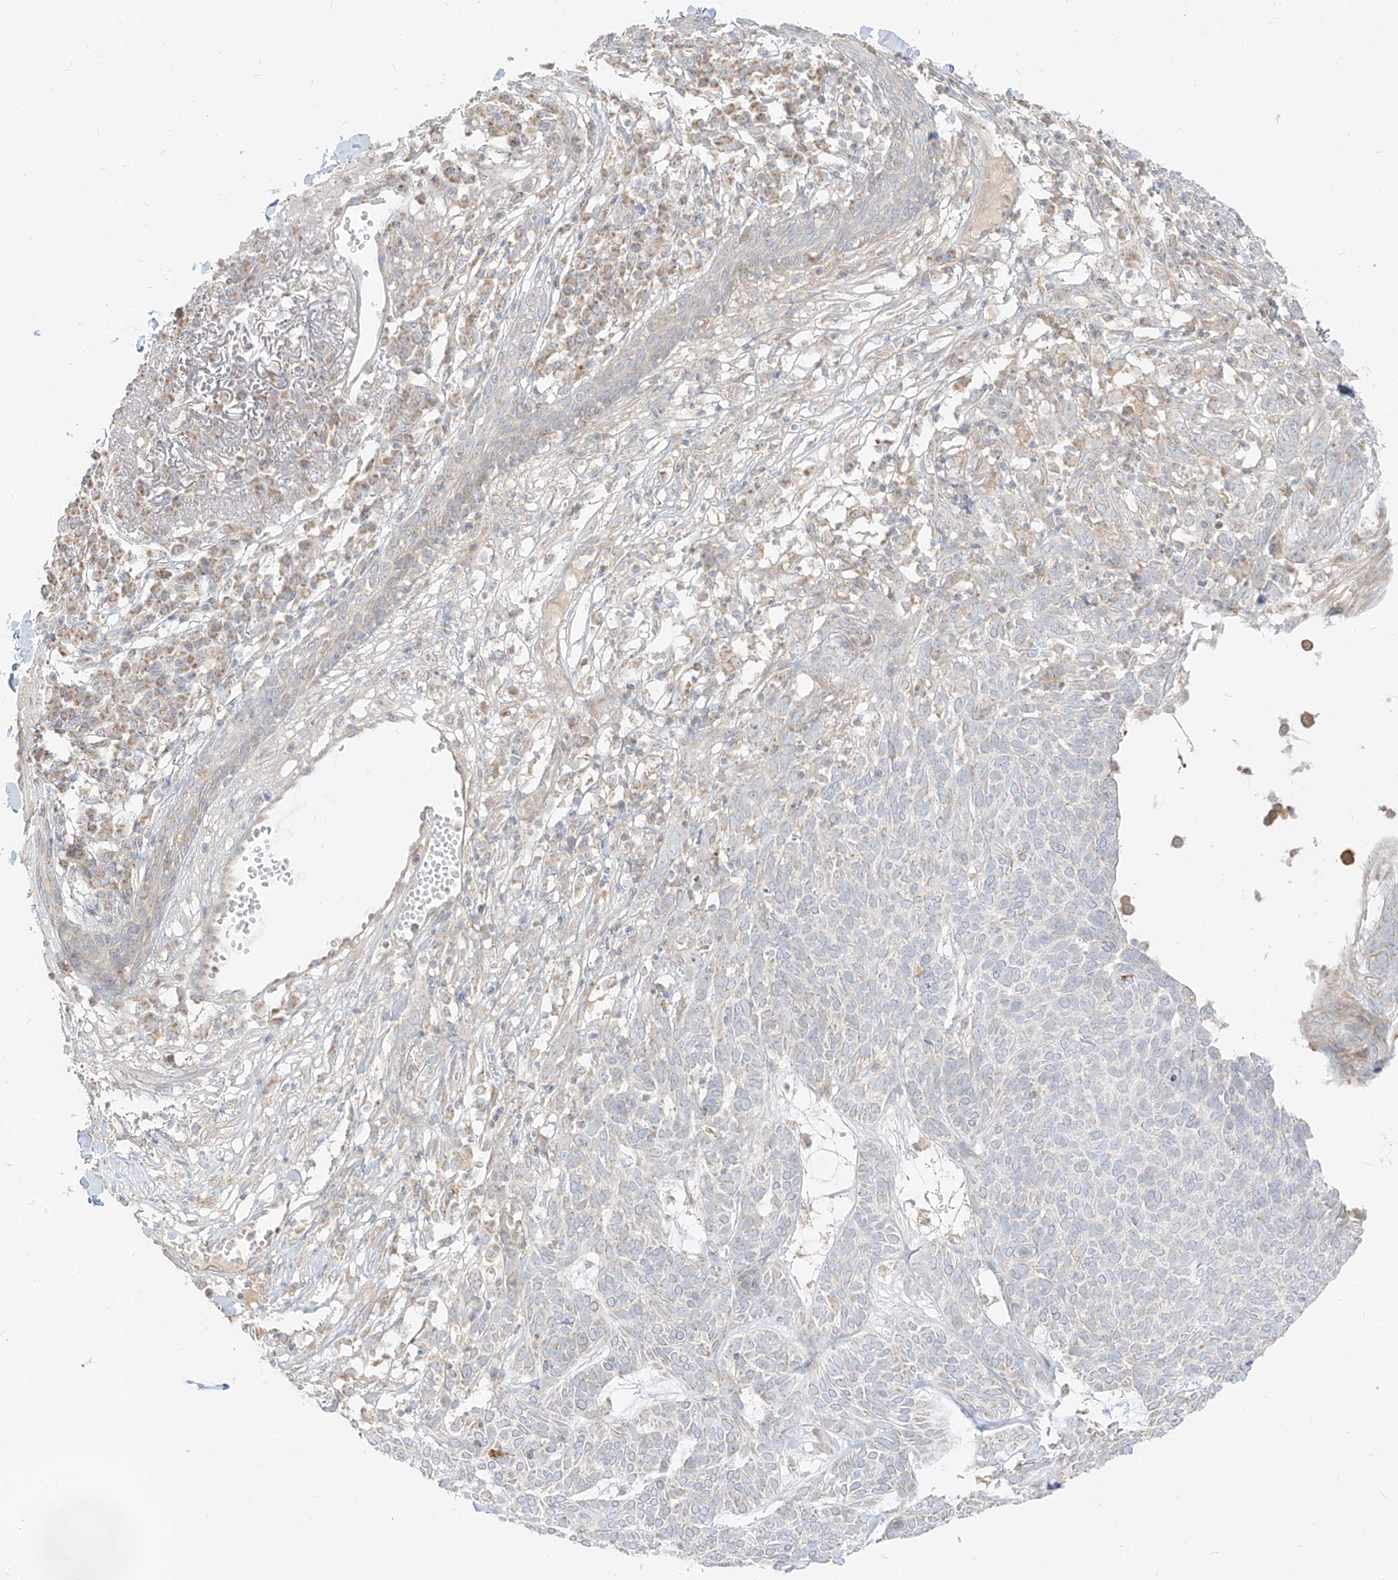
{"staining": {"intensity": "negative", "quantity": "none", "location": "none"}, "tissue": "skin cancer", "cell_type": "Tumor cells", "image_type": "cancer", "snomed": [{"axis": "morphology", "description": "Squamous cell carcinoma, NOS"}, {"axis": "topography", "description": "Skin"}], "caption": "Tumor cells are negative for protein expression in human skin cancer (squamous cell carcinoma). Brightfield microscopy of IHC stained with DAB (3,3'-diaminobenzidine) (brown) and hematoxylin (blue), captured at high magnification.", "gene": "ZIM3", "patient": {"sex": "female", "age": 90}}